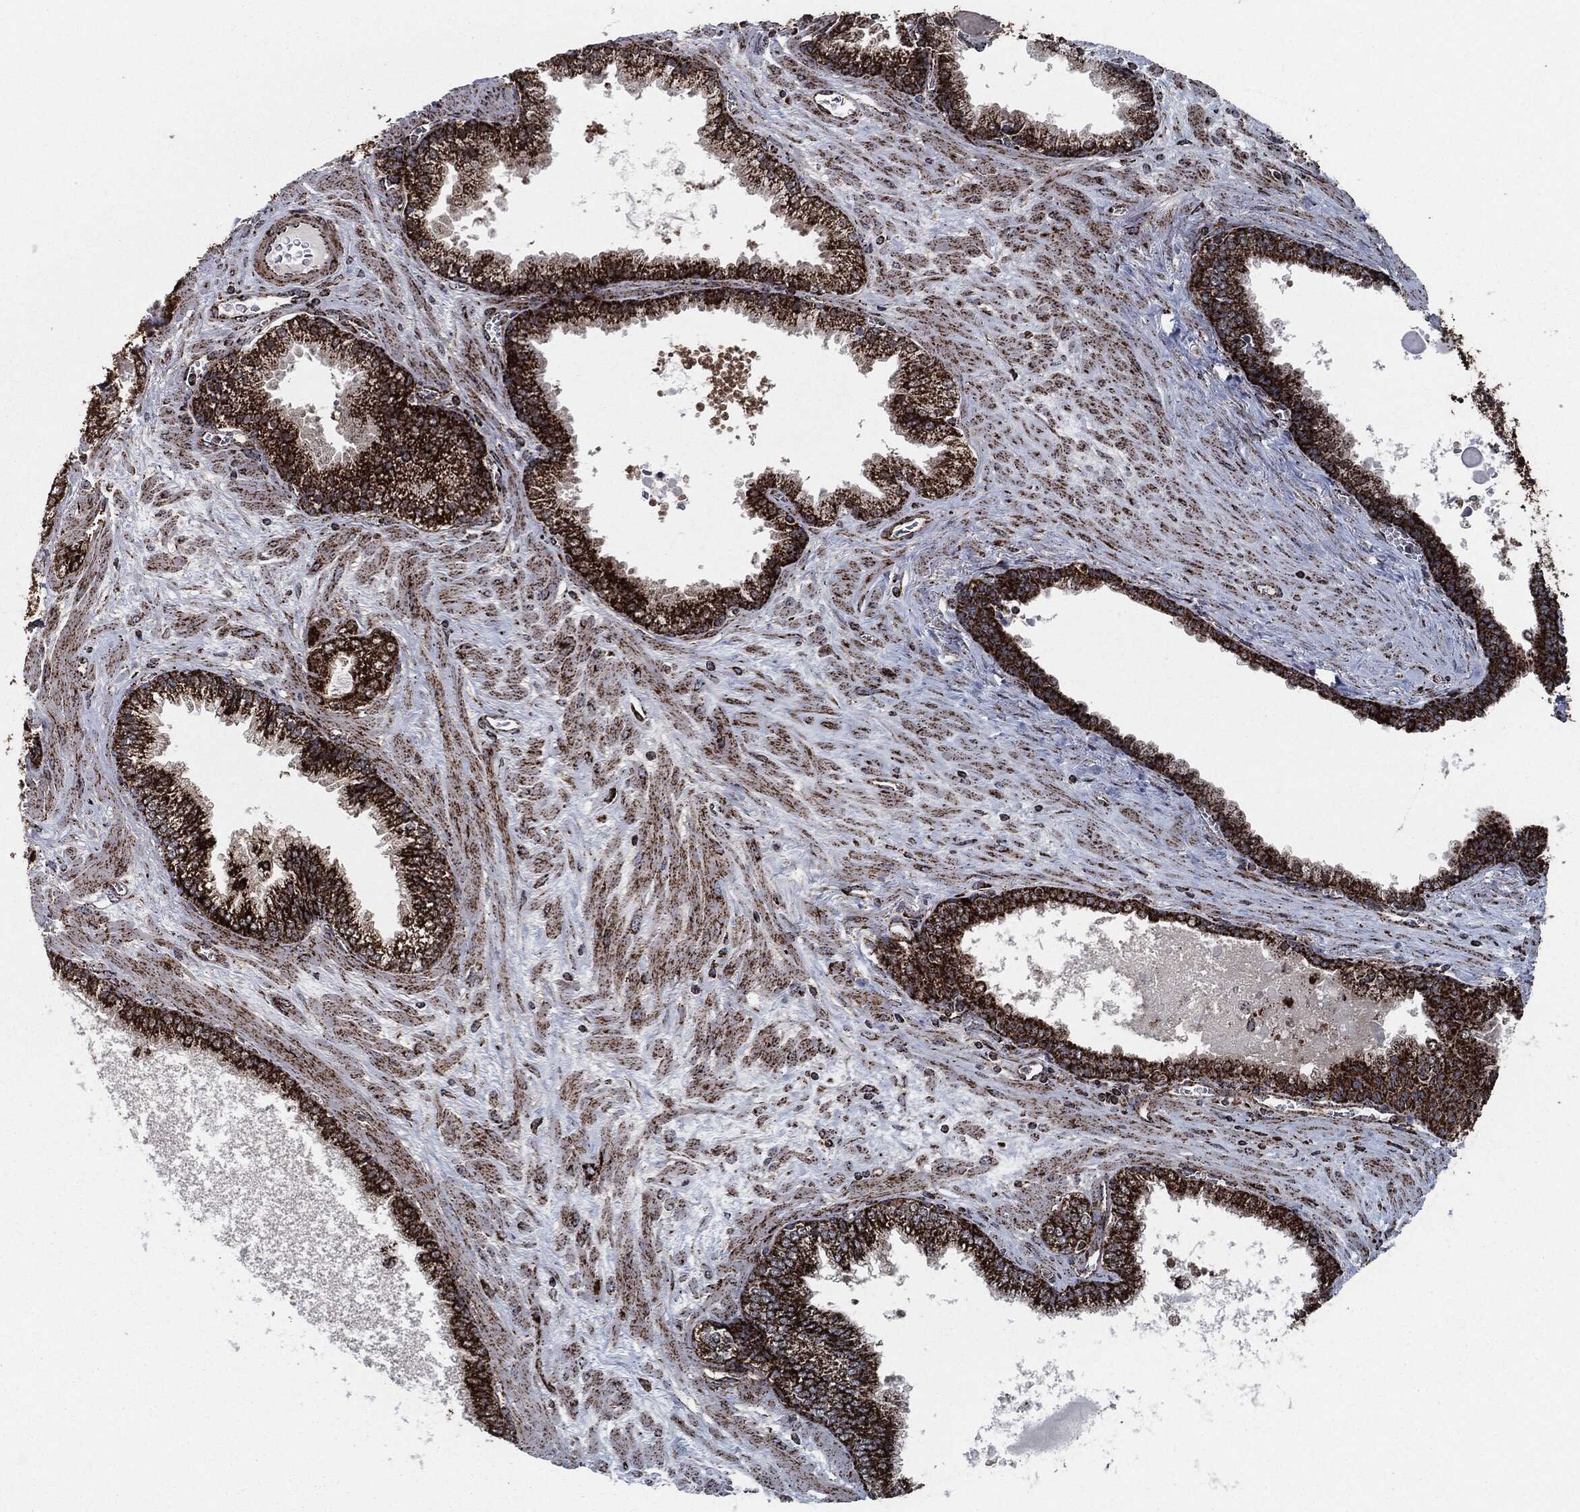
{"staining": {"intensity": "strong", "quantity": ">75%", "location": "cytoplasmic/membranous"}, "tissue": "prostate cancer", "cell_type": "Tumor cells", "image_type": "cancer", "snomed": [{"axis": "morphology", "description": "Adenocarcinoma, NOS"}, {"axis": "topography", "description": "Prostate"}], "caption": "Strong cytoplasmic/membranous expression for a protein is appreciated in approximately >75% of tumor cells of prostate cancer (adenocarcinoma) using IHC.", "gene": "FH", "patient": {"sex": "male", "age": 56}}